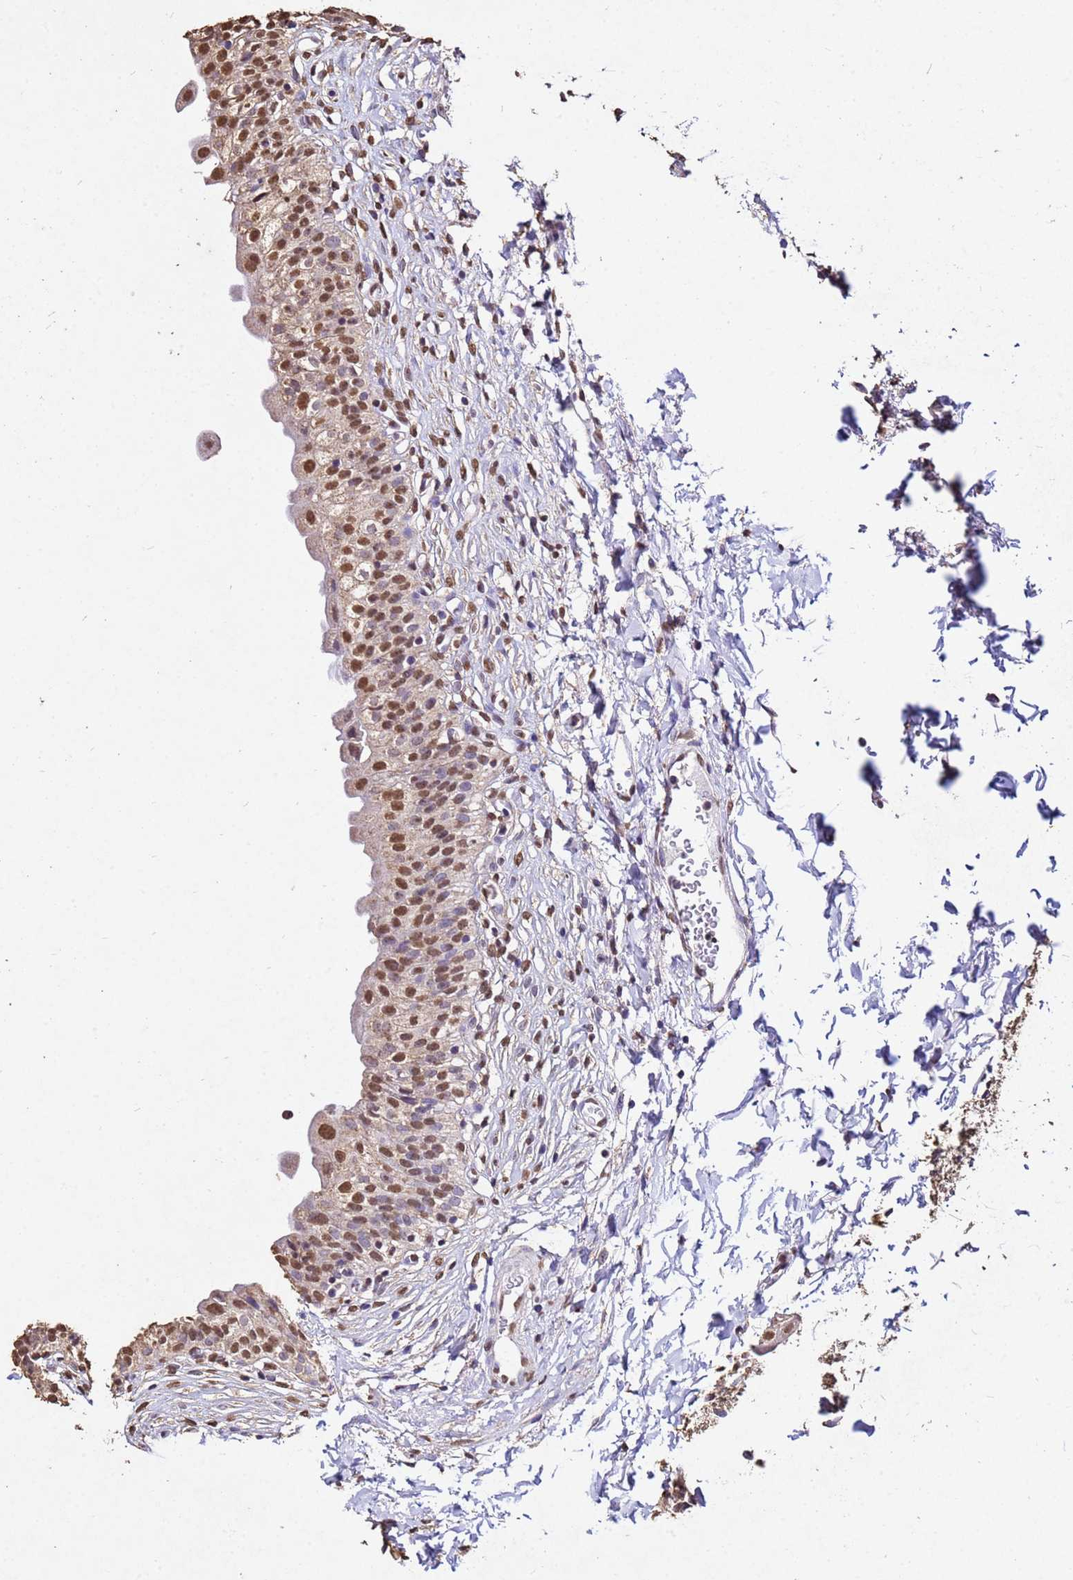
{"staining": {"intensity": "moderate", "quantity": ">75%", "location": "nuclear"}, "tissue": "urinary bladder", "cell_type": "Urothelial cells", "image_type": "normal", "snomed": [{"axis": "morphology", "description": "Normal tissue, NOS"}, {"axis": "topography", "description": "Urinary bladder"}], "caption": "Human urinary bladder stained for a protein (brown) exhibits moderate nuclear positive staining in about >75% of urothelial cells.", "gene": "MYOCD", "patient": {"sex": "male", "age": 55}}